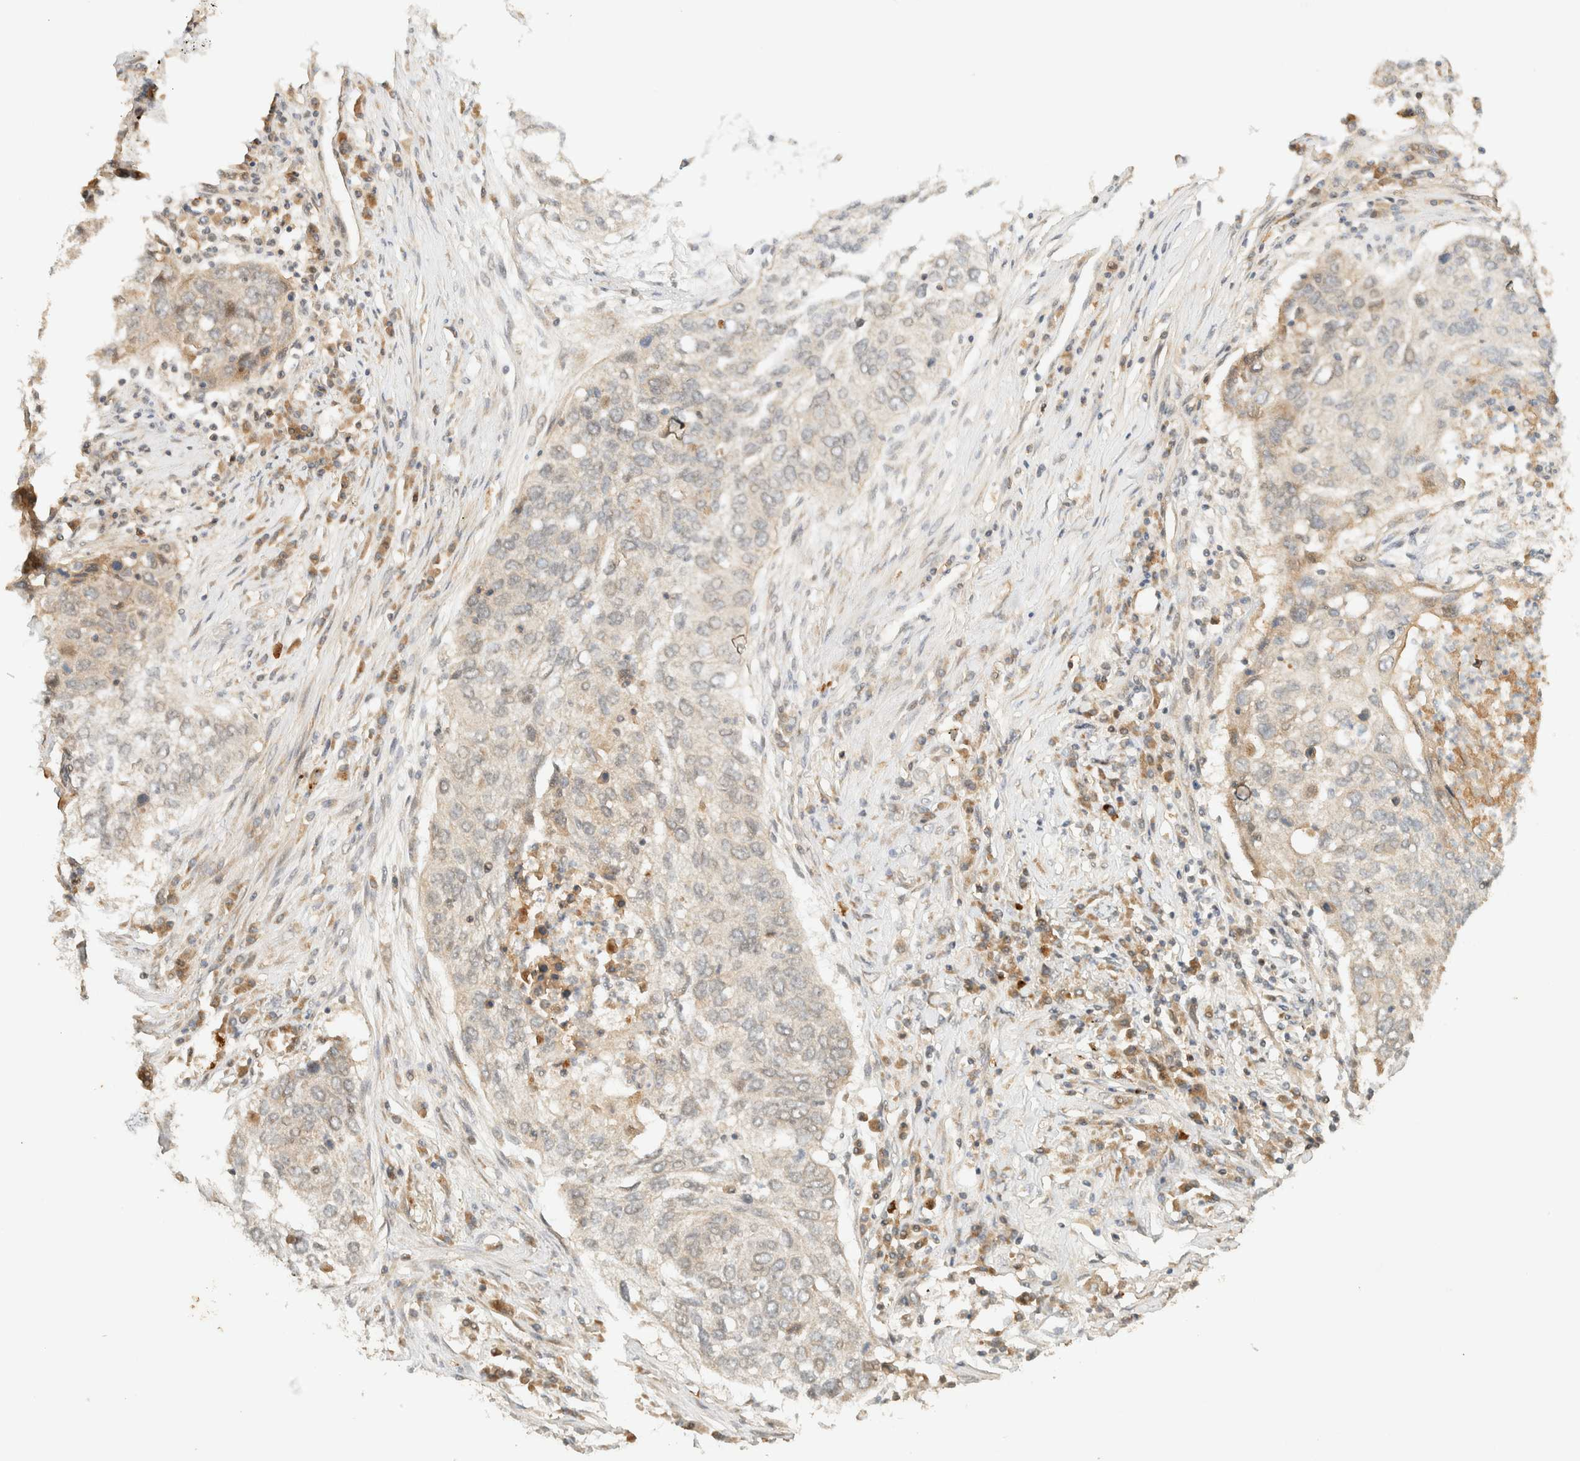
{"staining": {"intensity": "weak", "quantity": "<25%", "location": "cytoplasmic/membranous"}, "tissue": "lung cancer", "cell_type": "Tumor cells", "image_type": "cancer", "snomed": [{"axis": "morphology", "description": "Squamous cell carcinoma, NOS"}, {"axis": "topography", "description": "Lung"}], "caption": "Immunohistochemistry (IHC) histopathology image of neoplastic tissue: human lung cancer stained with DAB (3,3'-diaminobenzidine) shows no significant protein positivity in tumor cells.", "gene": "ZBTB34", "patient": {"sex": "female", "age": 63}}